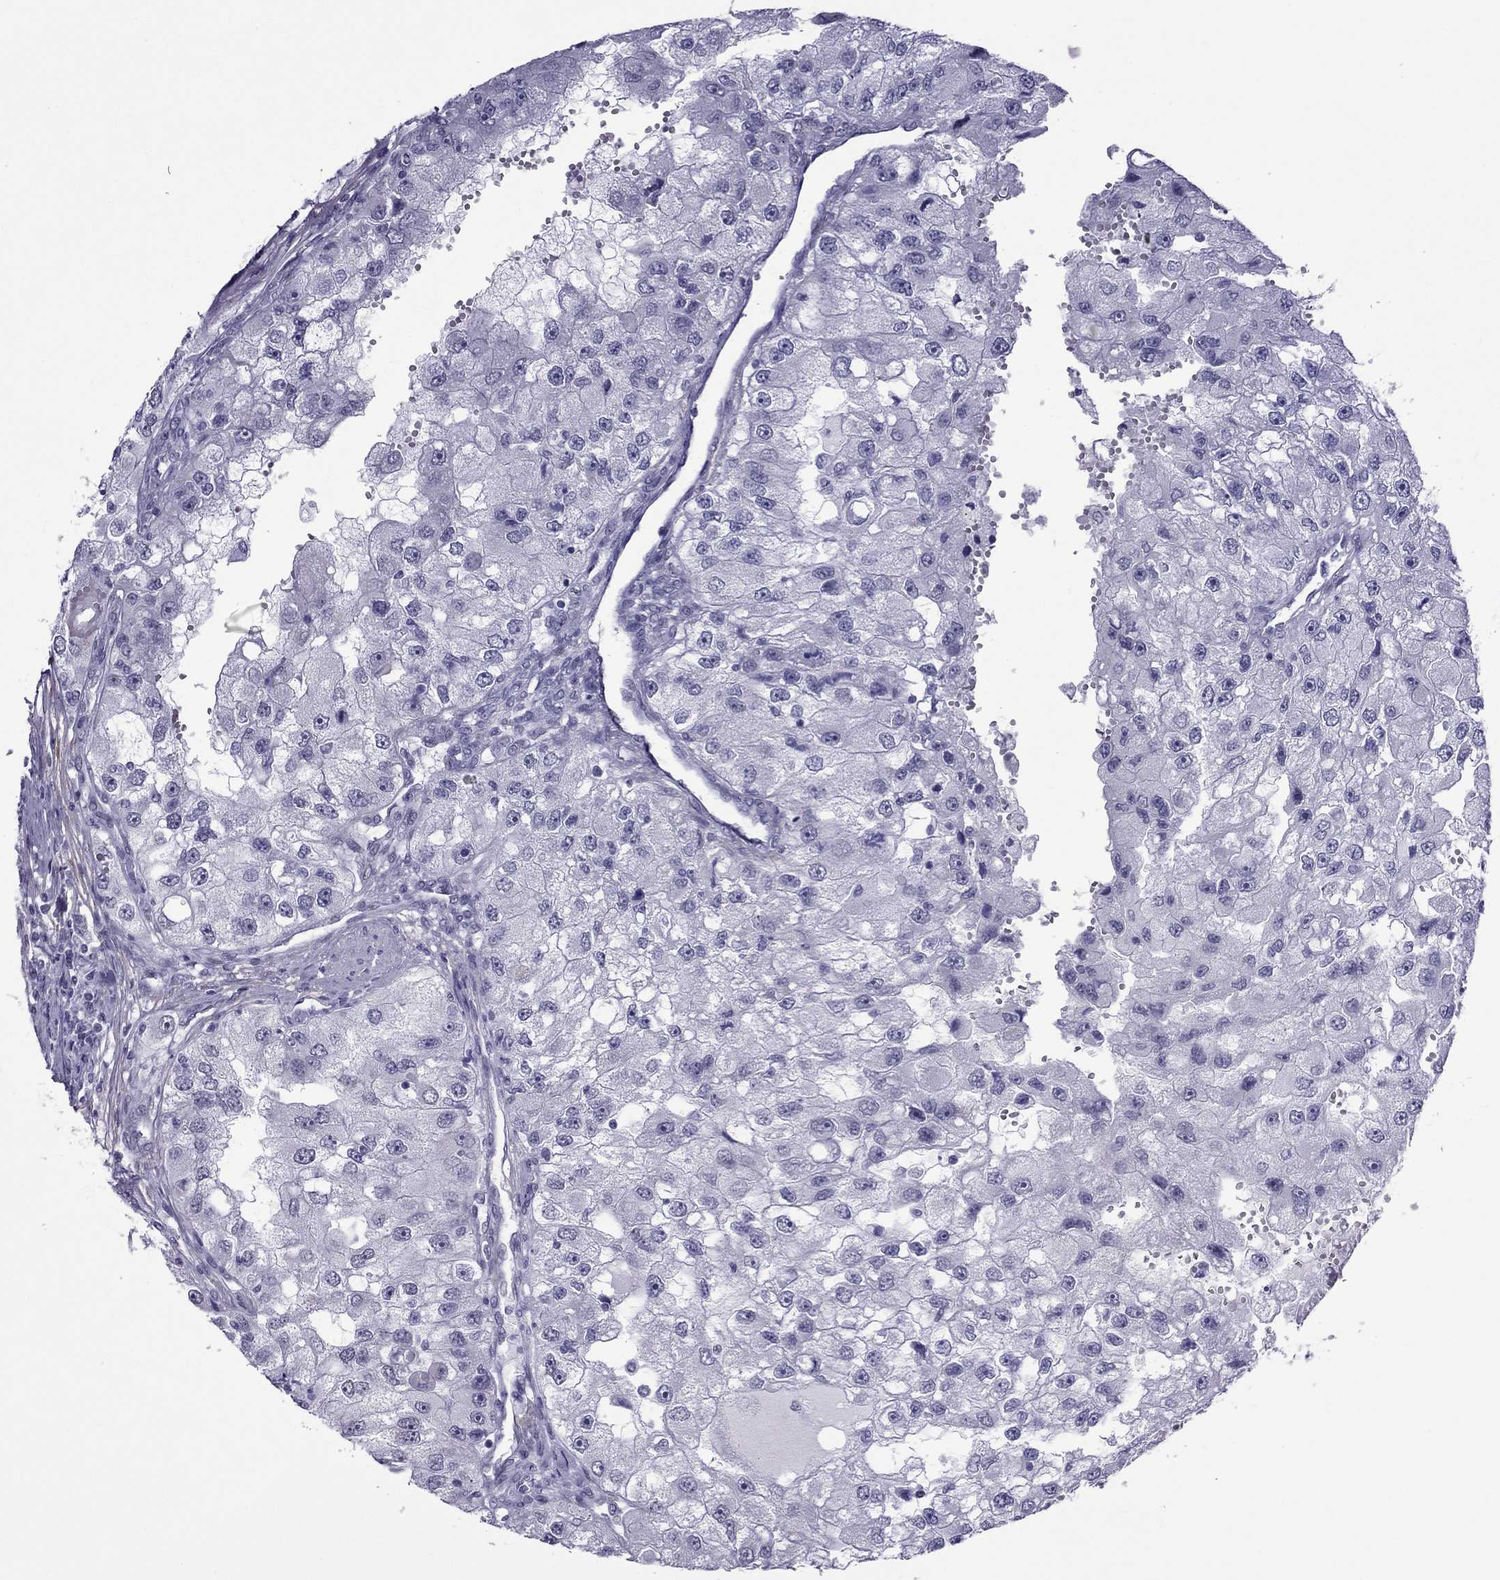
{"staining": {"intensity": "negative", "quantity": "none", "location": "none"}, "tissue": "renal cancer", "cell_type": "Tumor cells", "image_type": "cancer", "snomed": [{"axis": "morphology", "description": "Adenocarcinoma, NOS"}, {"axis": "topography", "description": "Kidney"}], "caption": "High power microscopy image of an immunohistochemistry image of renal cancer, revealing no significant staining in tumor cells.", "gene": "ZNF646", "patient": {"sex": "male", "age": 63}}